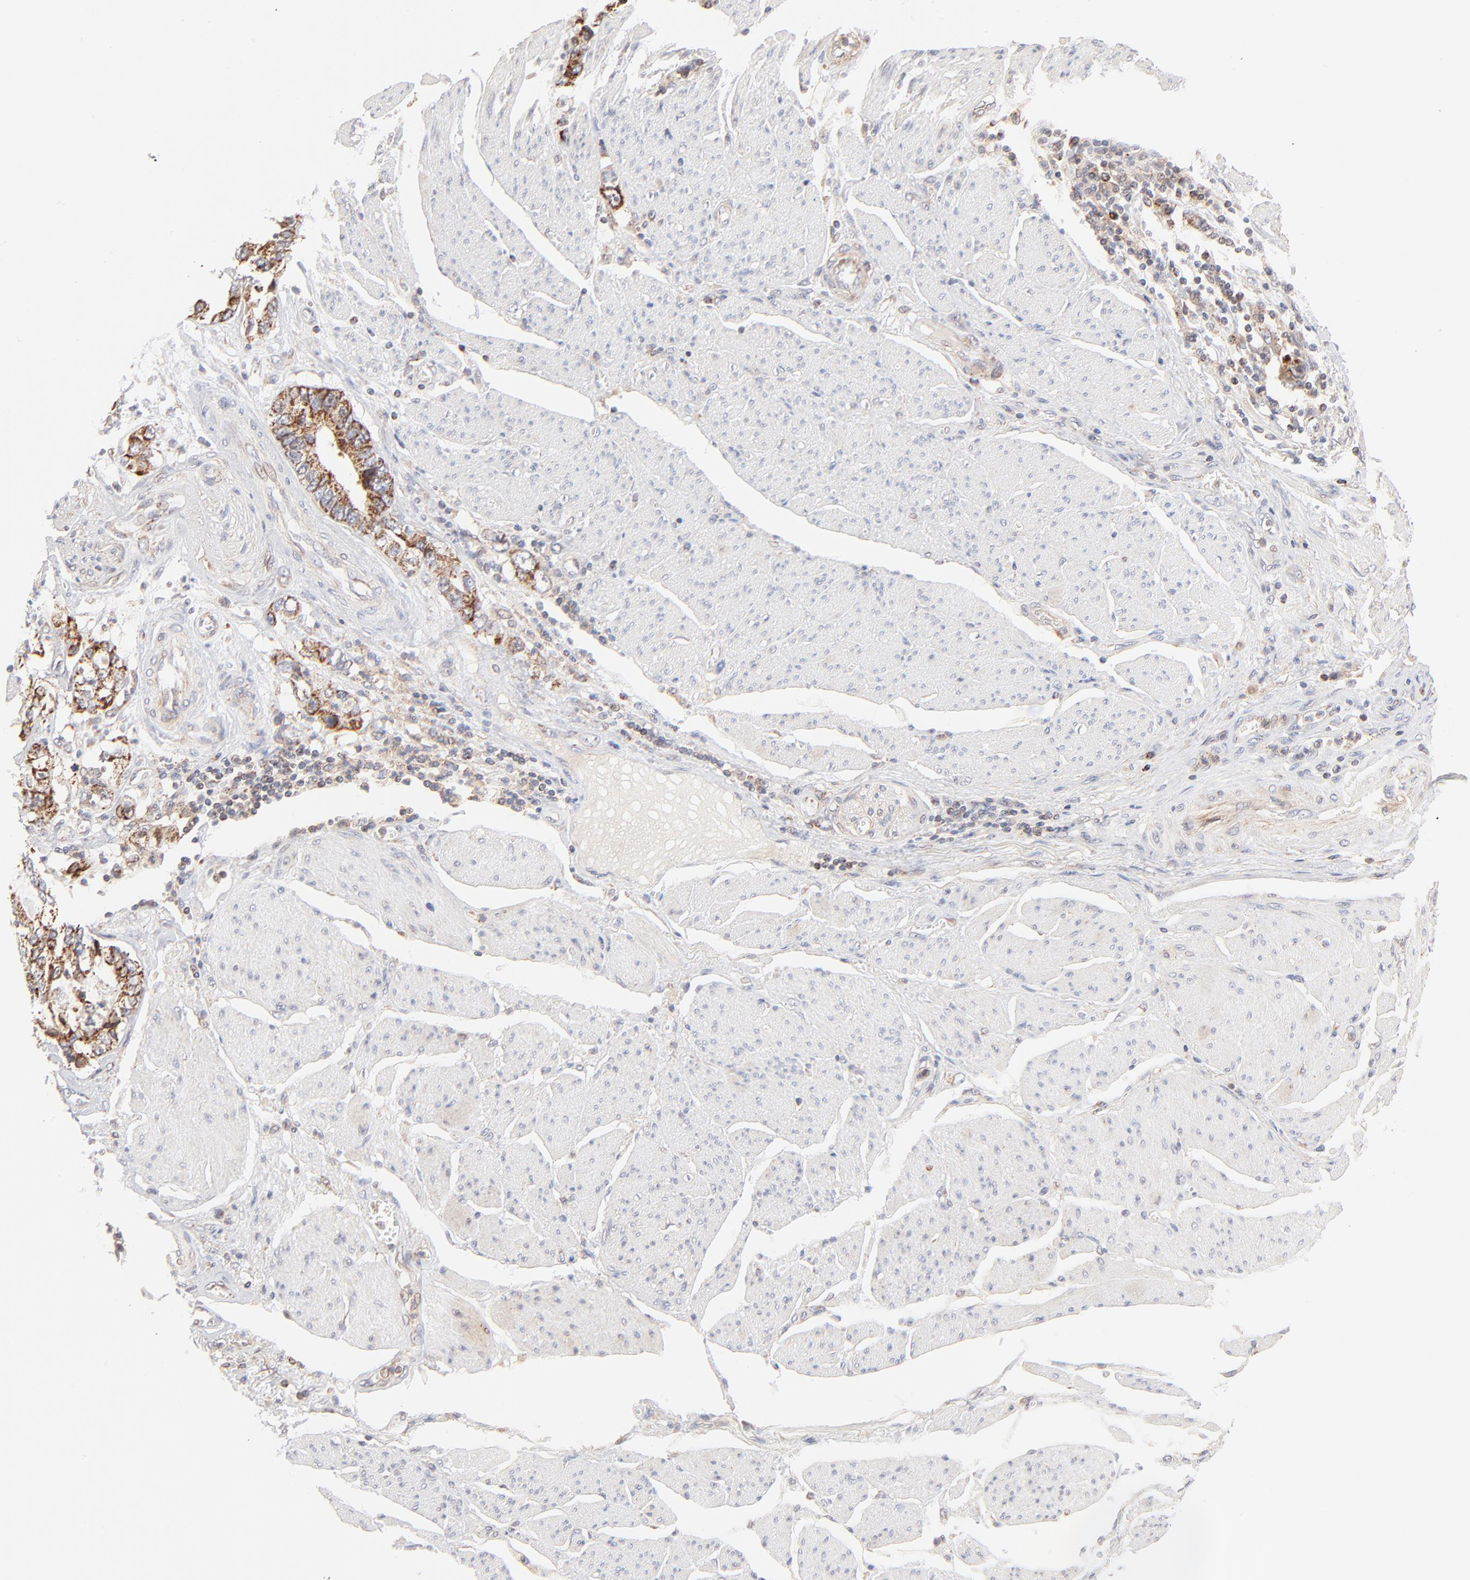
{"staining": {"intensity": "moderate", "quantity": ">75%", "location": "cytoplasmic/membranous"}, "tissue": "stomach cancer", "cell_type": "Tumor cells", "image_type": "cancer", "snomed": [{"axis": "morphology", "description": "Adenocarcinoma, NOS"}, {"axis": "topography", "description": "Pancreas"}, {"axis": "topography", "description": "Stomach, upper"}], "caption": "There is medium levels of moderate cytoplasmic/membranous positivity in tumor cells of stomach adenocarcinoma, as demonstrated by immunohistochemical staining (brown color).", "gene": "CSPG4", "patient": {"sex": "male", "age": 77}}